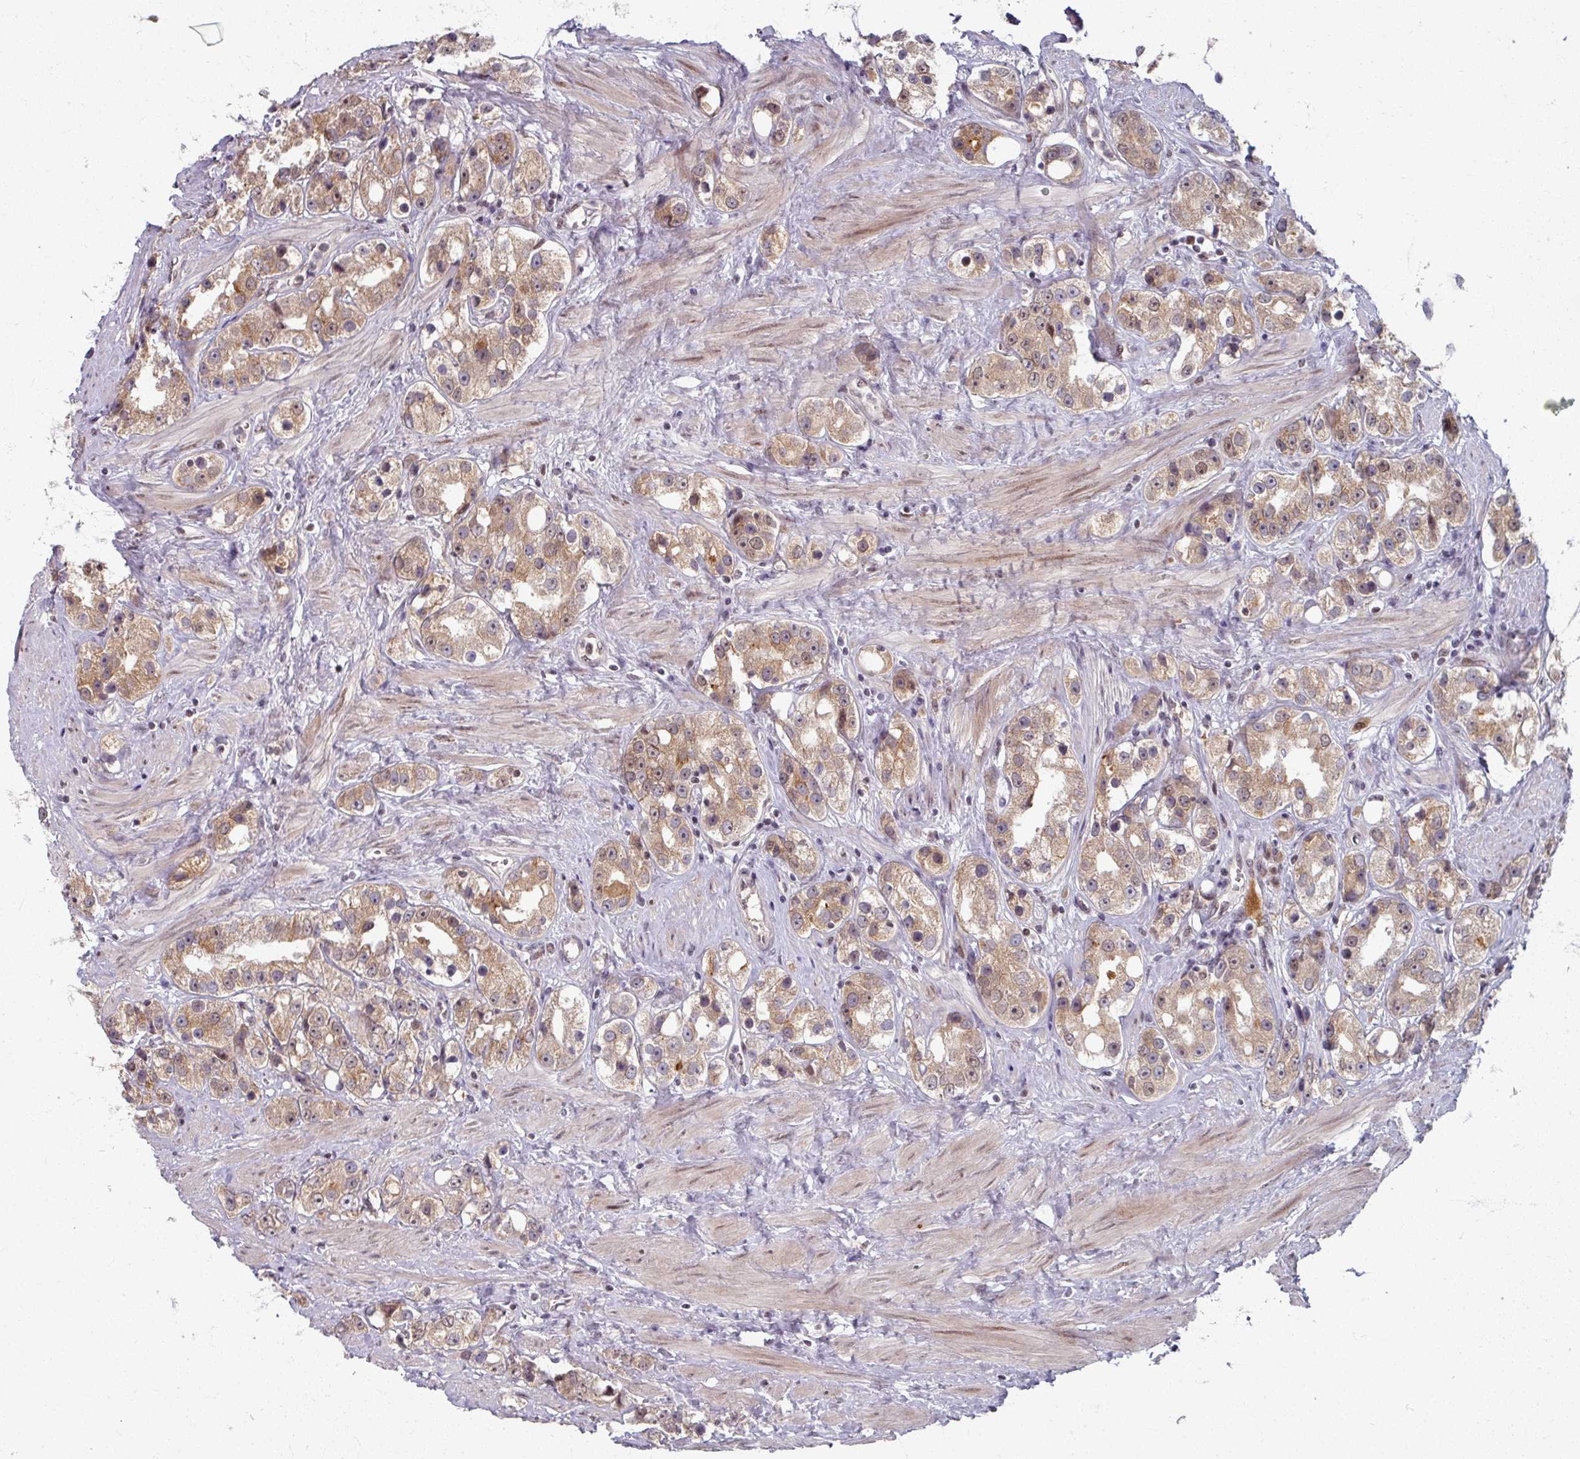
{"staining": {"intensity": "weak", "quantity": ">75%", "location": "cytoplasmic/membranous"}, "tissue": "prostate cancer", "cell_type": "Tumor cells", "image_type": "cancer", "snomed": [{"axis": "morphology", "description": "Adenocarcinoma, NOS"}, {"axis": "topography", "description": "Prostate"}], "caption": "This is an image of IHC staining of prostate cancer, which shows weak expression in the cytoplasmic/membranous of tumor cells.", "gene": "KLC3", "patient": {"sex": "male", "age": 79}}